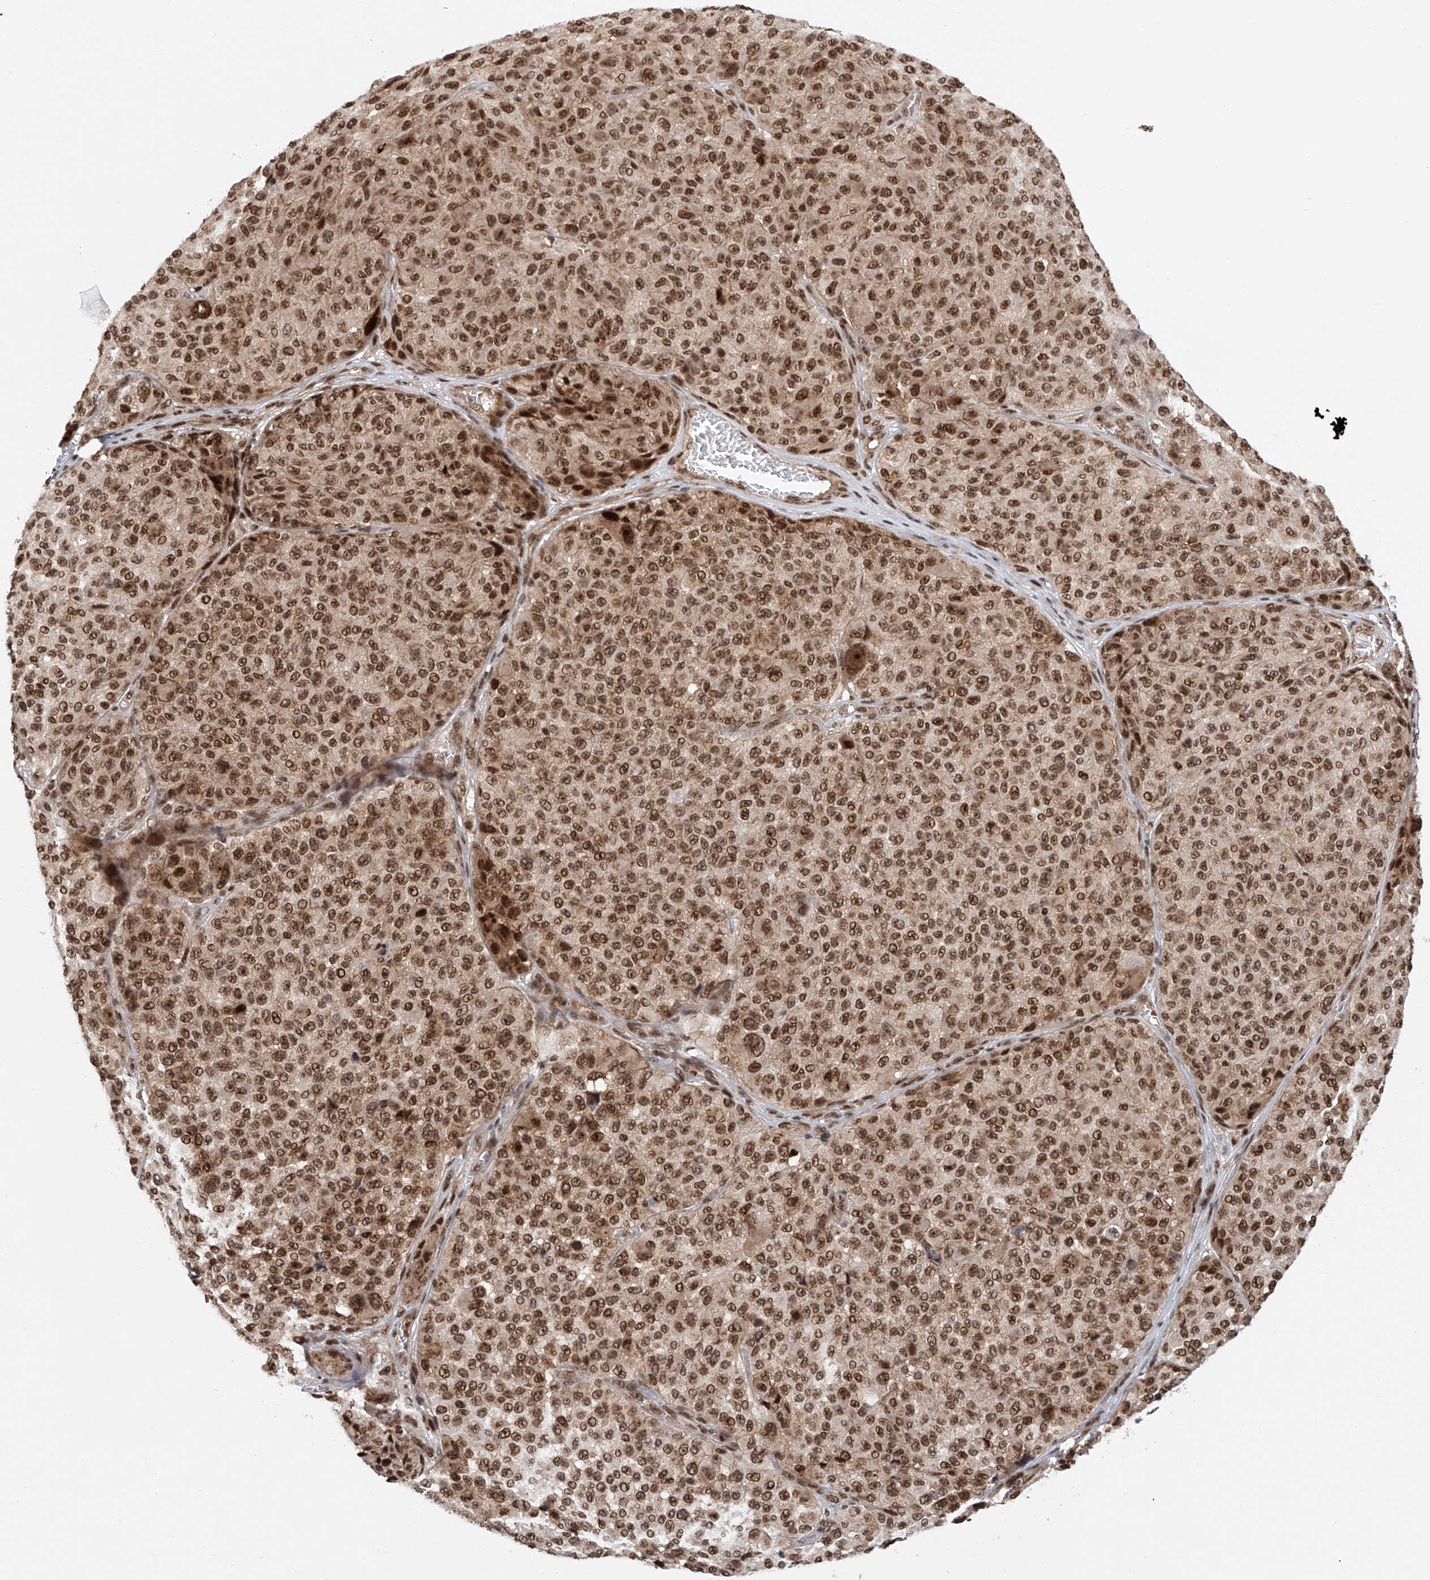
{"staining": {"intensity": "strong", "quantity": ">75%", "location": "cytoplasmic/membranous,nuclear"}, "tissue": "melanoma", "cell_type": "Tumor cells", "image_type": "cancer", "snomed": [{"axis": "morphology", "description": "Malignant melanoma, NOS"}, {"axis": "topography", "description": "Skin"}], "caption": "Immunohistochemical staining of melanoma displays high levels of strong cytoplasmic/membranous and nuclear protein expression in approximately >75% of tumor cells. The staining was performed using DAB, with brown indicating positive protein expression. Nuclei are stained blue with hematoxylin.", "gene": "ZNF470", "patient": {"sex": "male", "age": 83}}